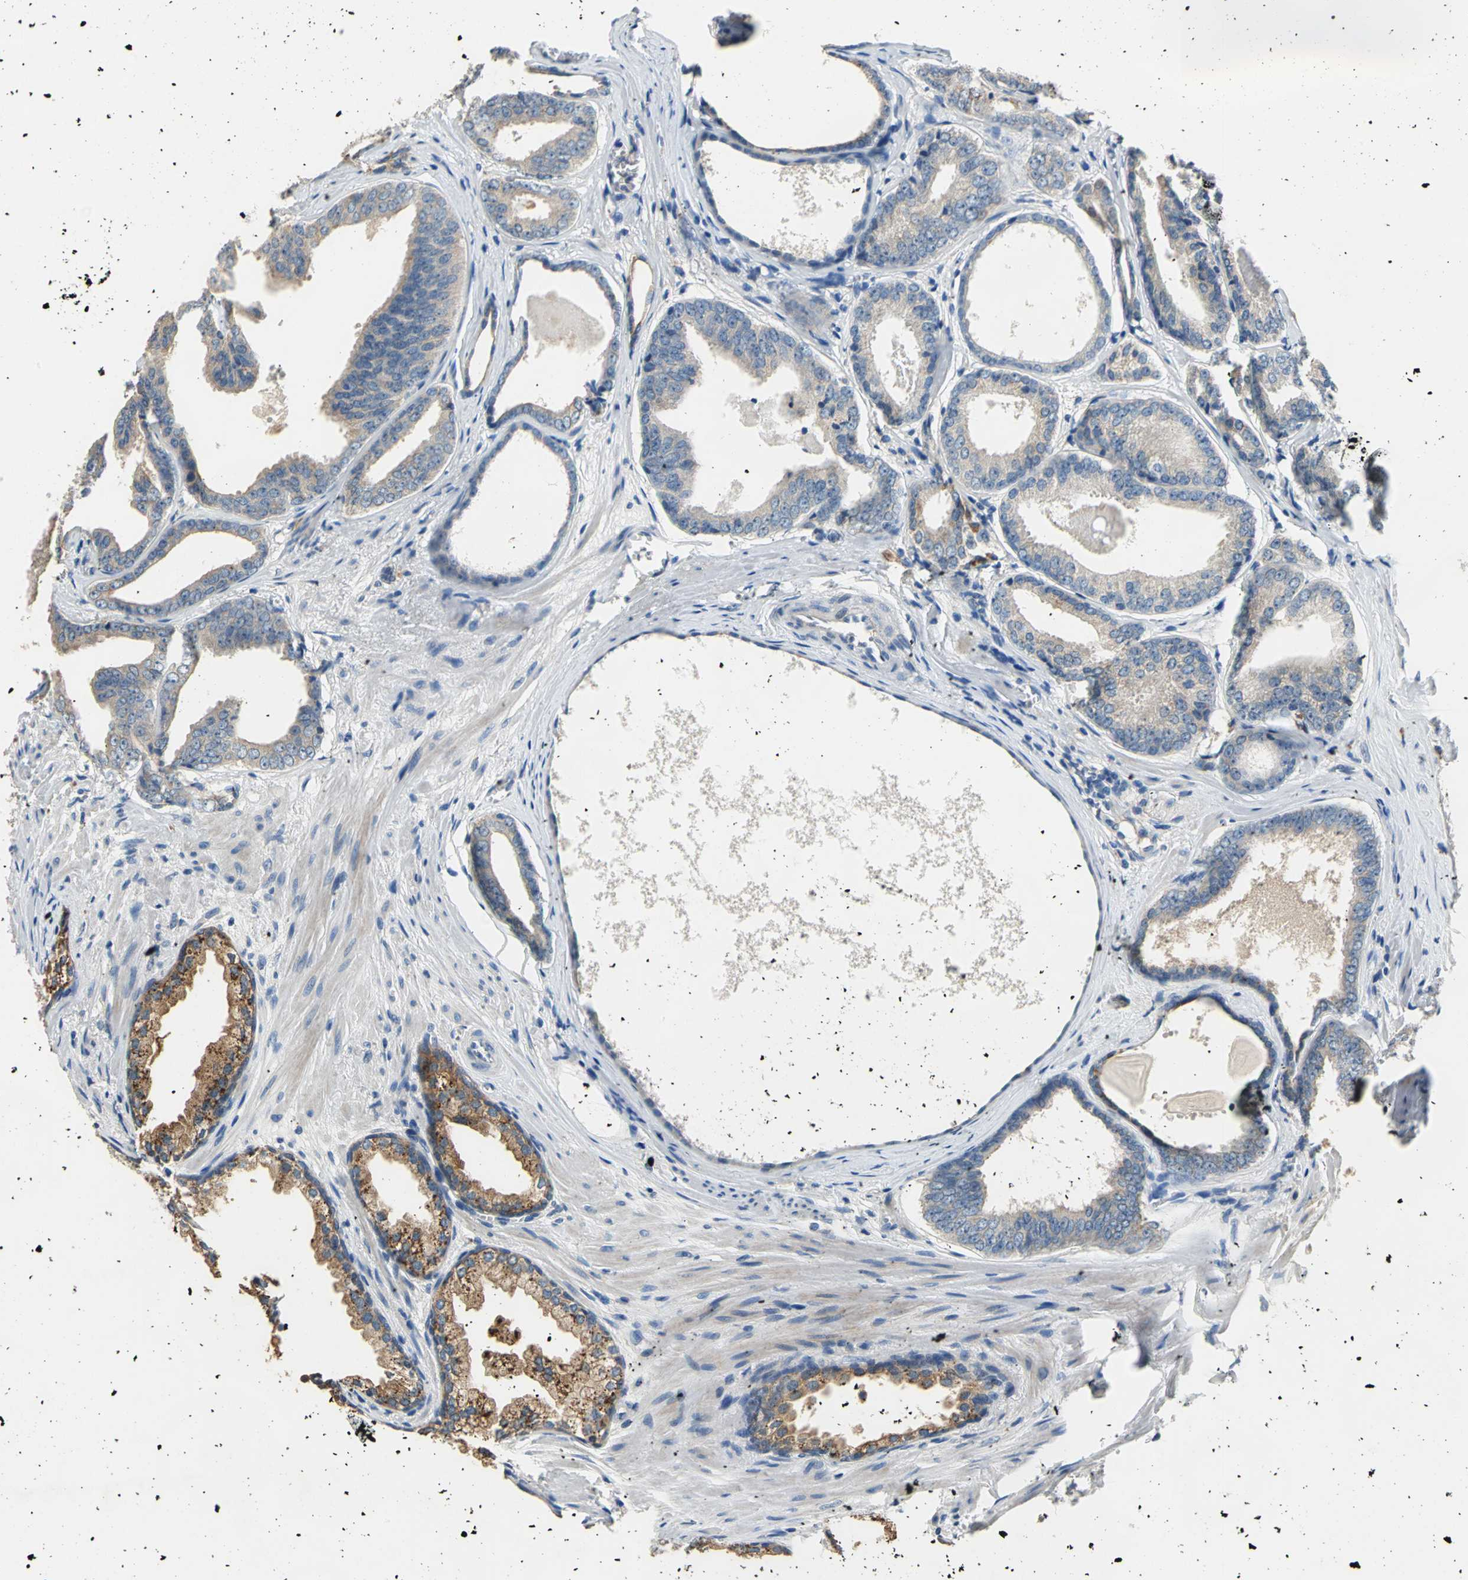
{"staining": {"intensity": "weak", "quantity": ">75%", "location": "cytoplasmic/membranous"}, "tissue": "prostate cancer", "cell_type": "Tumor cells", "image_type": "cancer", "snomed": [{"axis": "morphology", "description": "Adenocarcinoma, Medium grade"}, {"axis": "topography", "description": "Prostate"}], "caption": "This image exhibits immunohistochemistry (IHC) staining of adenocarcinoma (medium-grade) (prostate), with low weak cytoplasmic/membranous staining in approximately >75% of tumor cells.", "gene": "RASD2", "patient": {"sex": "male", "age": 79}}